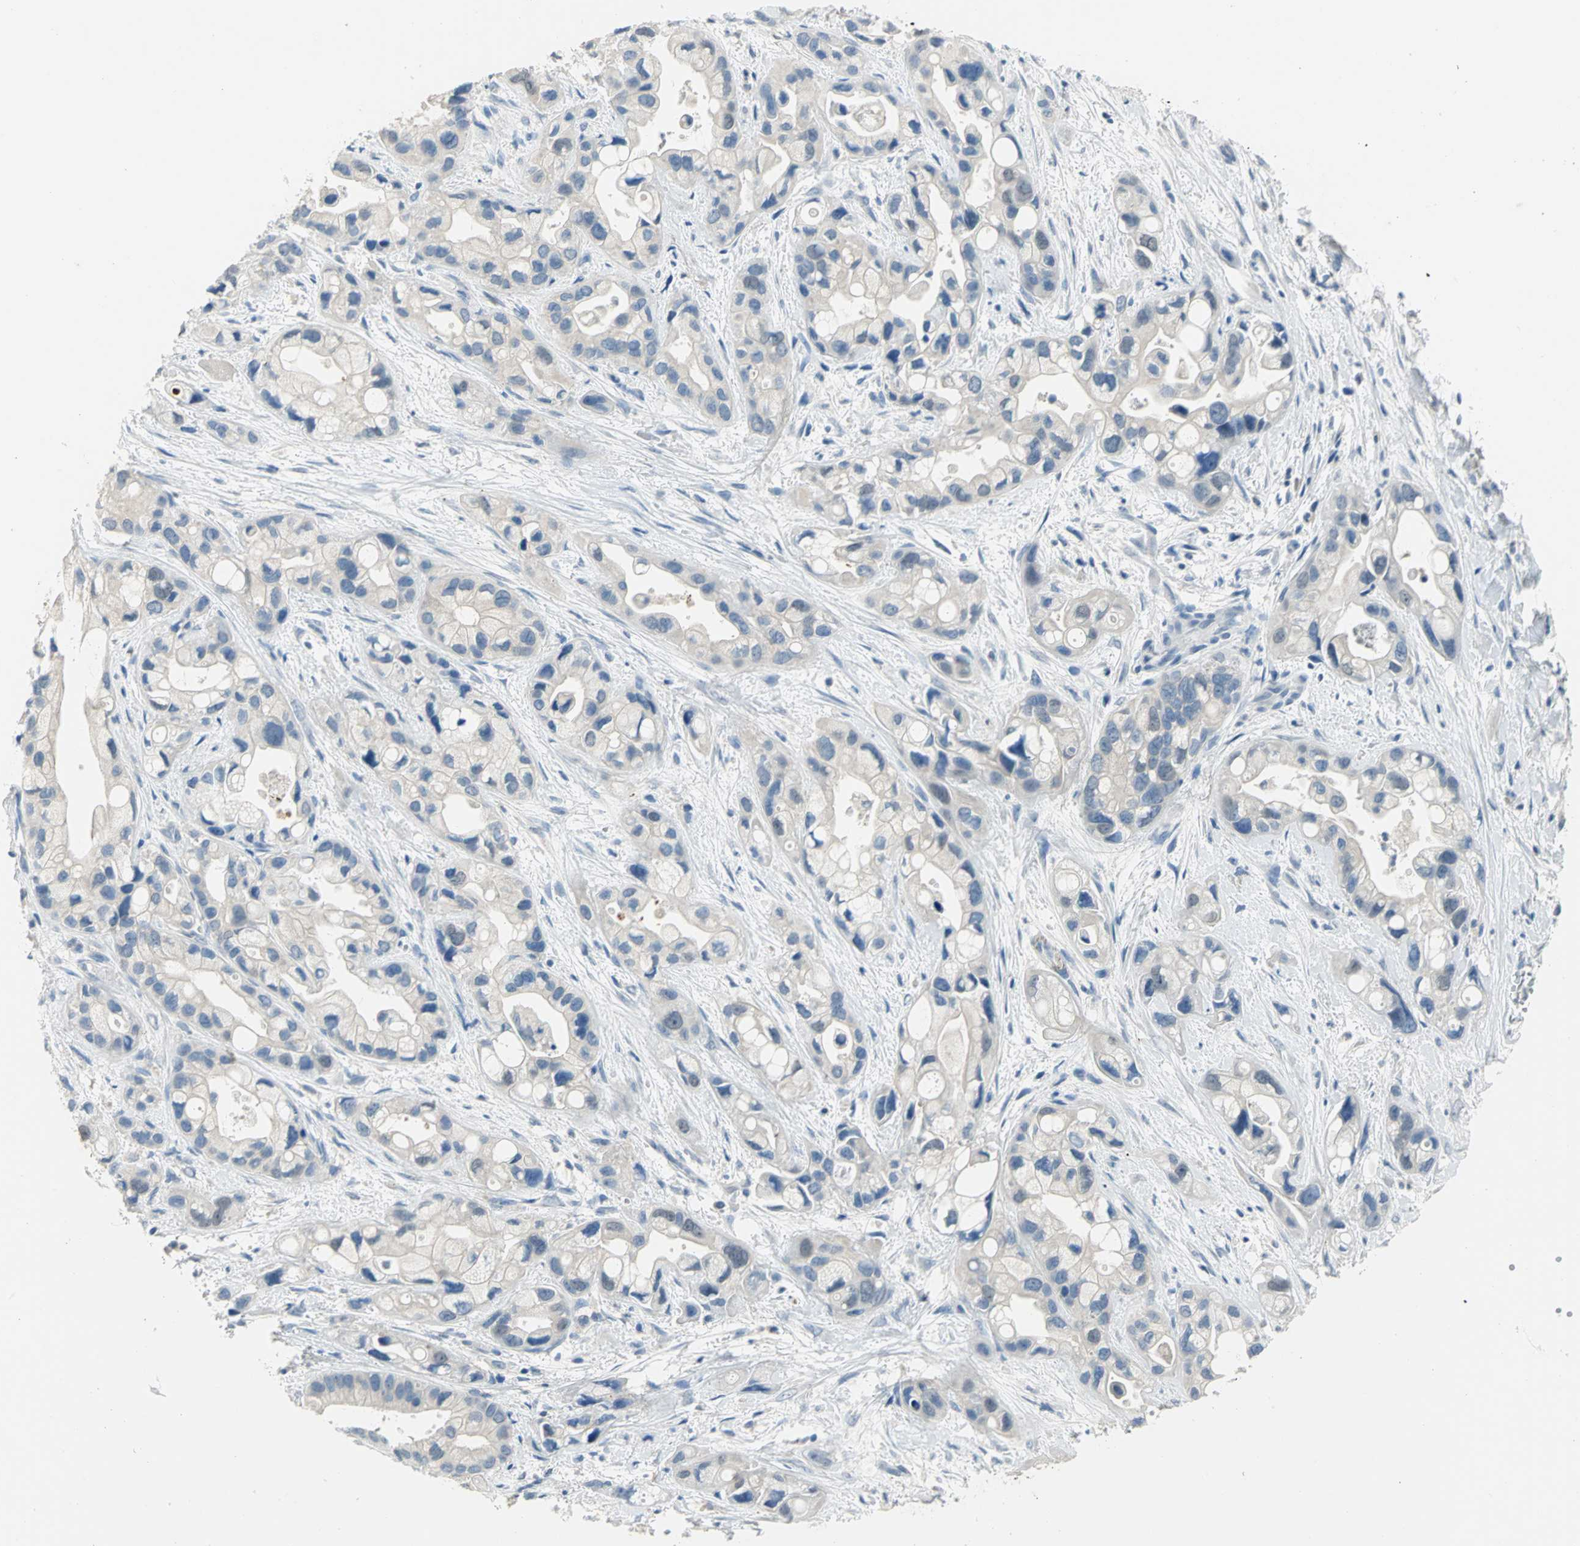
{"staining": {"intensity": "weak", "quantity": "<25%", "location": "cytoplasmic/membranous,nuclear"}, "tissue": "pancreatic cancer", "cell_type": "Tumor cells", "image_type": "cancer", "snomed": [{"axis": "morphology", "description": "Adenocarcinoma, NOS"}, {"axis": "topography", "description": "Pancreas"}], "caption": "IHC image of pancreatic cancer (adenocarcinoma) stained for a protein (brown), which displays no staining in tumor cells.", "gene": "ZIC1", "patient": {"sex": "female", "age": 77}}